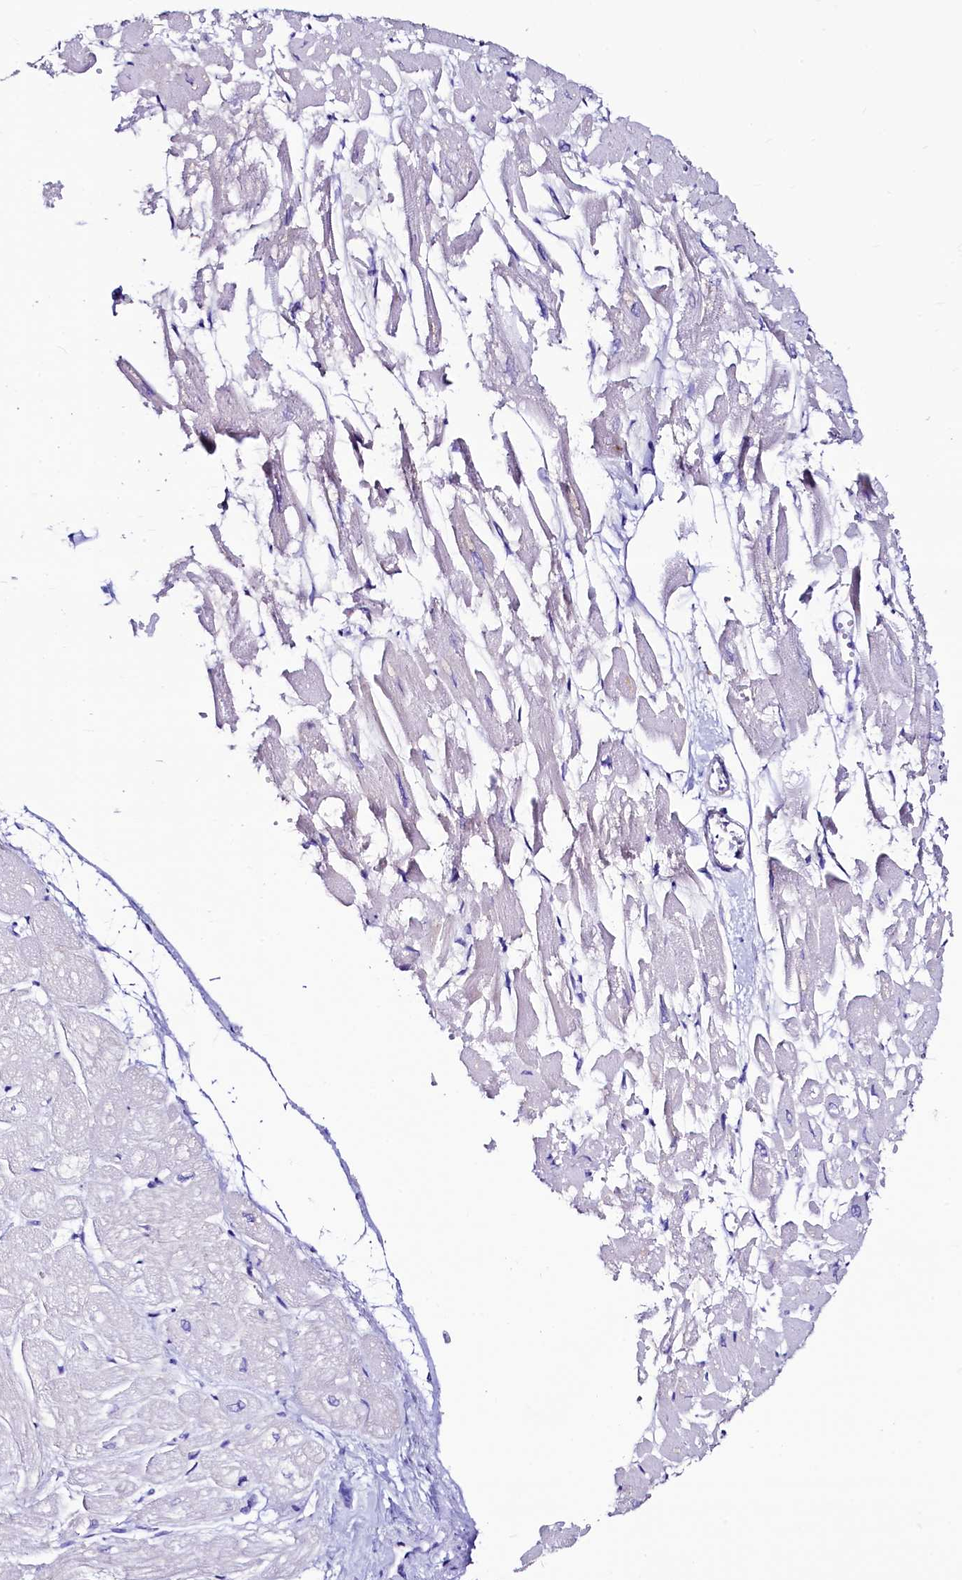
{"staining": {"intensity": "negative", "quantity": "none", "location": "none"}, "tissue": "heart muscle", "cell_type": "Cardiomyocytes", "image_type": "normal", "snomed": [{"axis": "morphology", "description": "Normal tissue, NOS"}, {"axis": "topography", "description": "Heart"}], "caption": "High power microscopy histopathology image of an immunohistochemistry histopathology image of benign heart muscle, revealing no significant expression in cardiomyocytes. The staining was performed using DAB to visualize the protein expression in brown, while the nuclei were stained in blue with hematoxylin (Magnification: 20x).", "gene": "RBP3", "patient": {"sex": "male", "age": 54}}